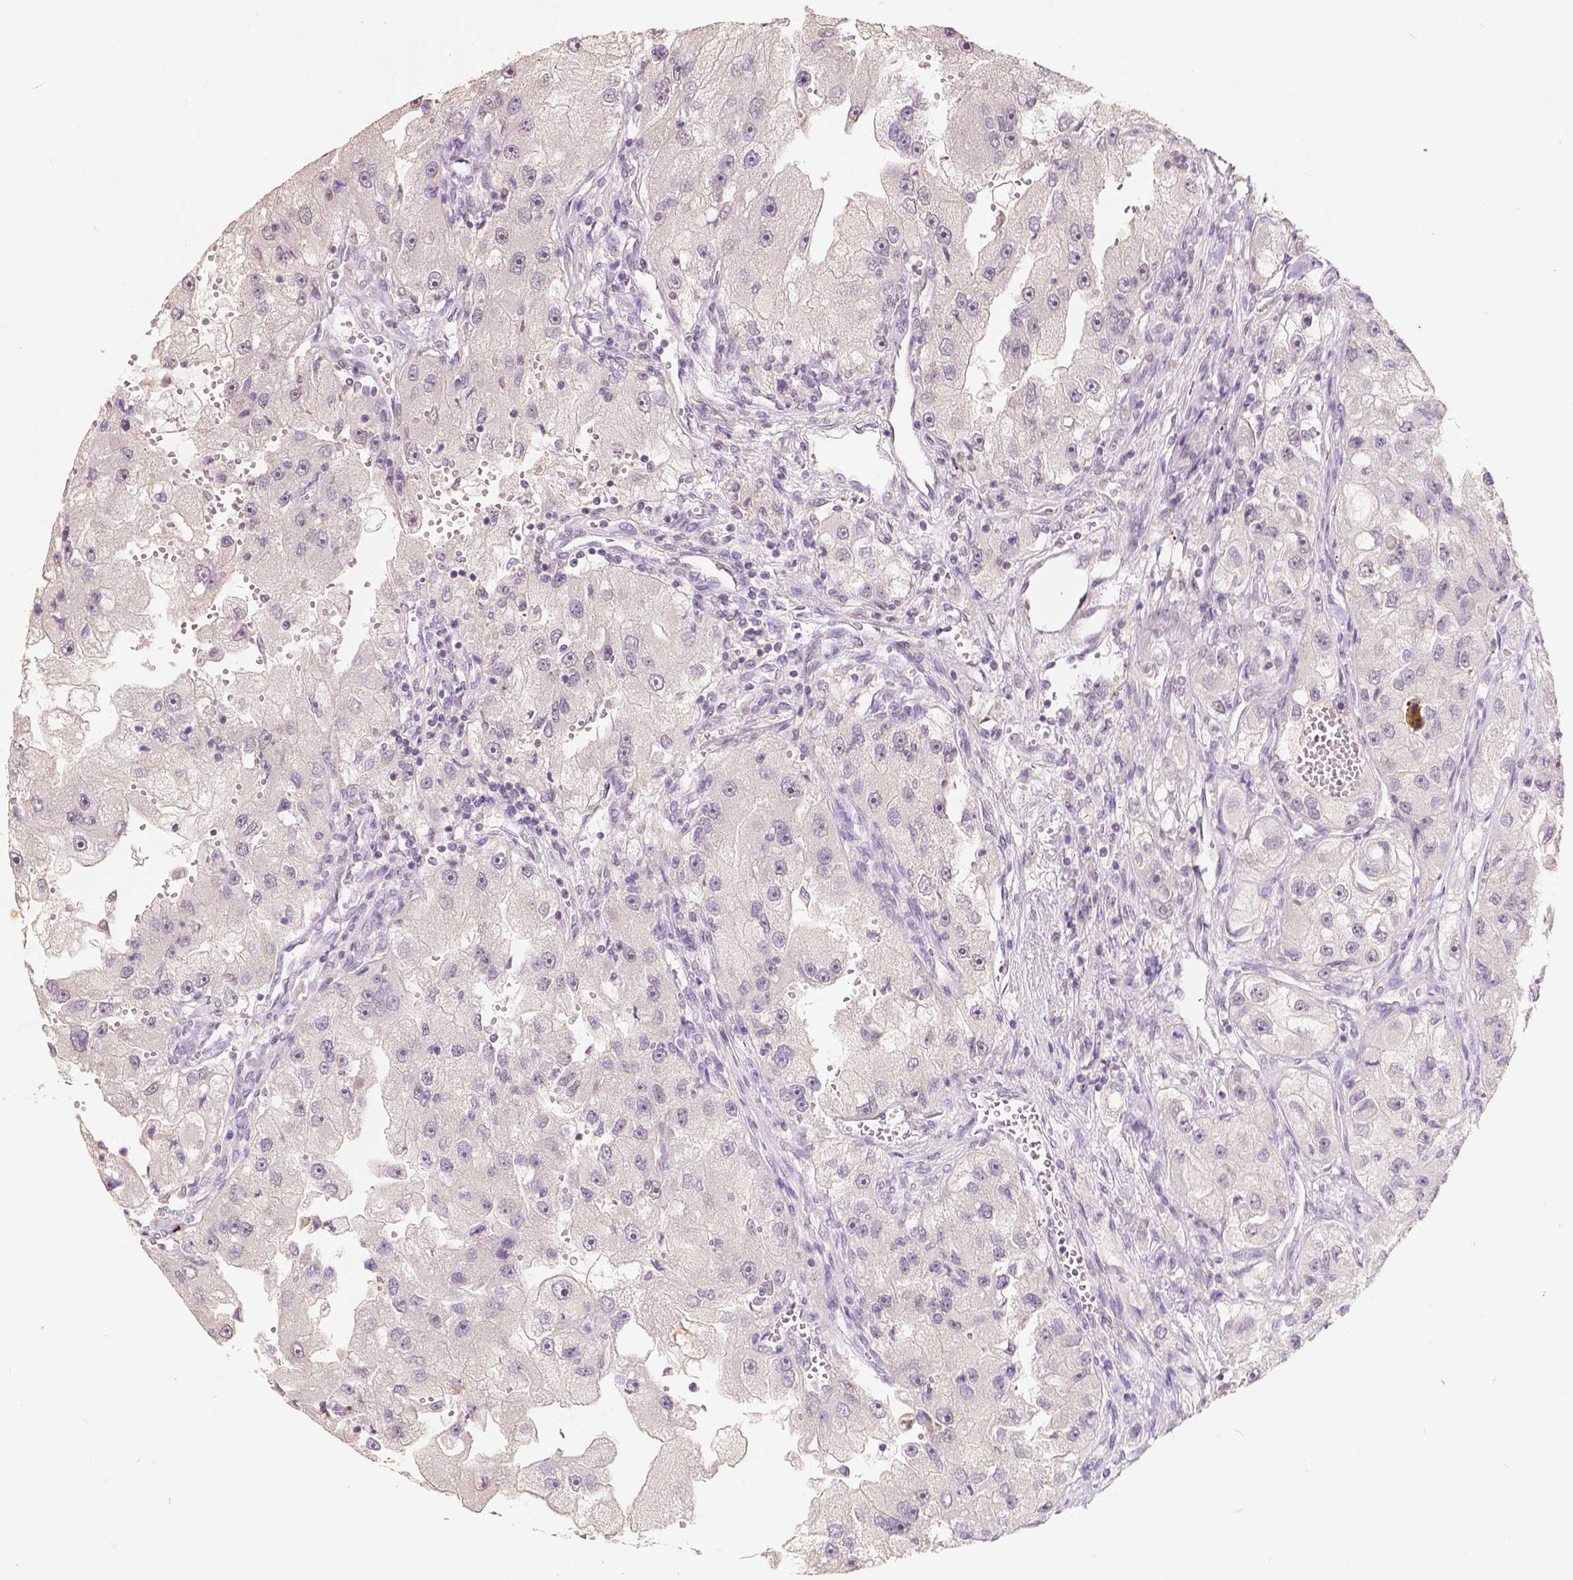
{"staining": {"intensity": "weak", "quantity": "<25%", "location": "nuclear"}, "tissue": "renal cancer", "cell_type": "Tumor cells", "image_type": "cancer", "snomed": [{"axis": "morphology", "description": "Adenocarcinoma, NOS"}, {"axis": "topography", "description": "Kidney"}], "caption": "DAB (3,3'-diaminobenzidine) immunohistochemical staining of adenocarcinoma (renal) displays no significant positivity in tumor cells.", "gene": "SOX15", "patient": {"sex": "male", "age": 63}}